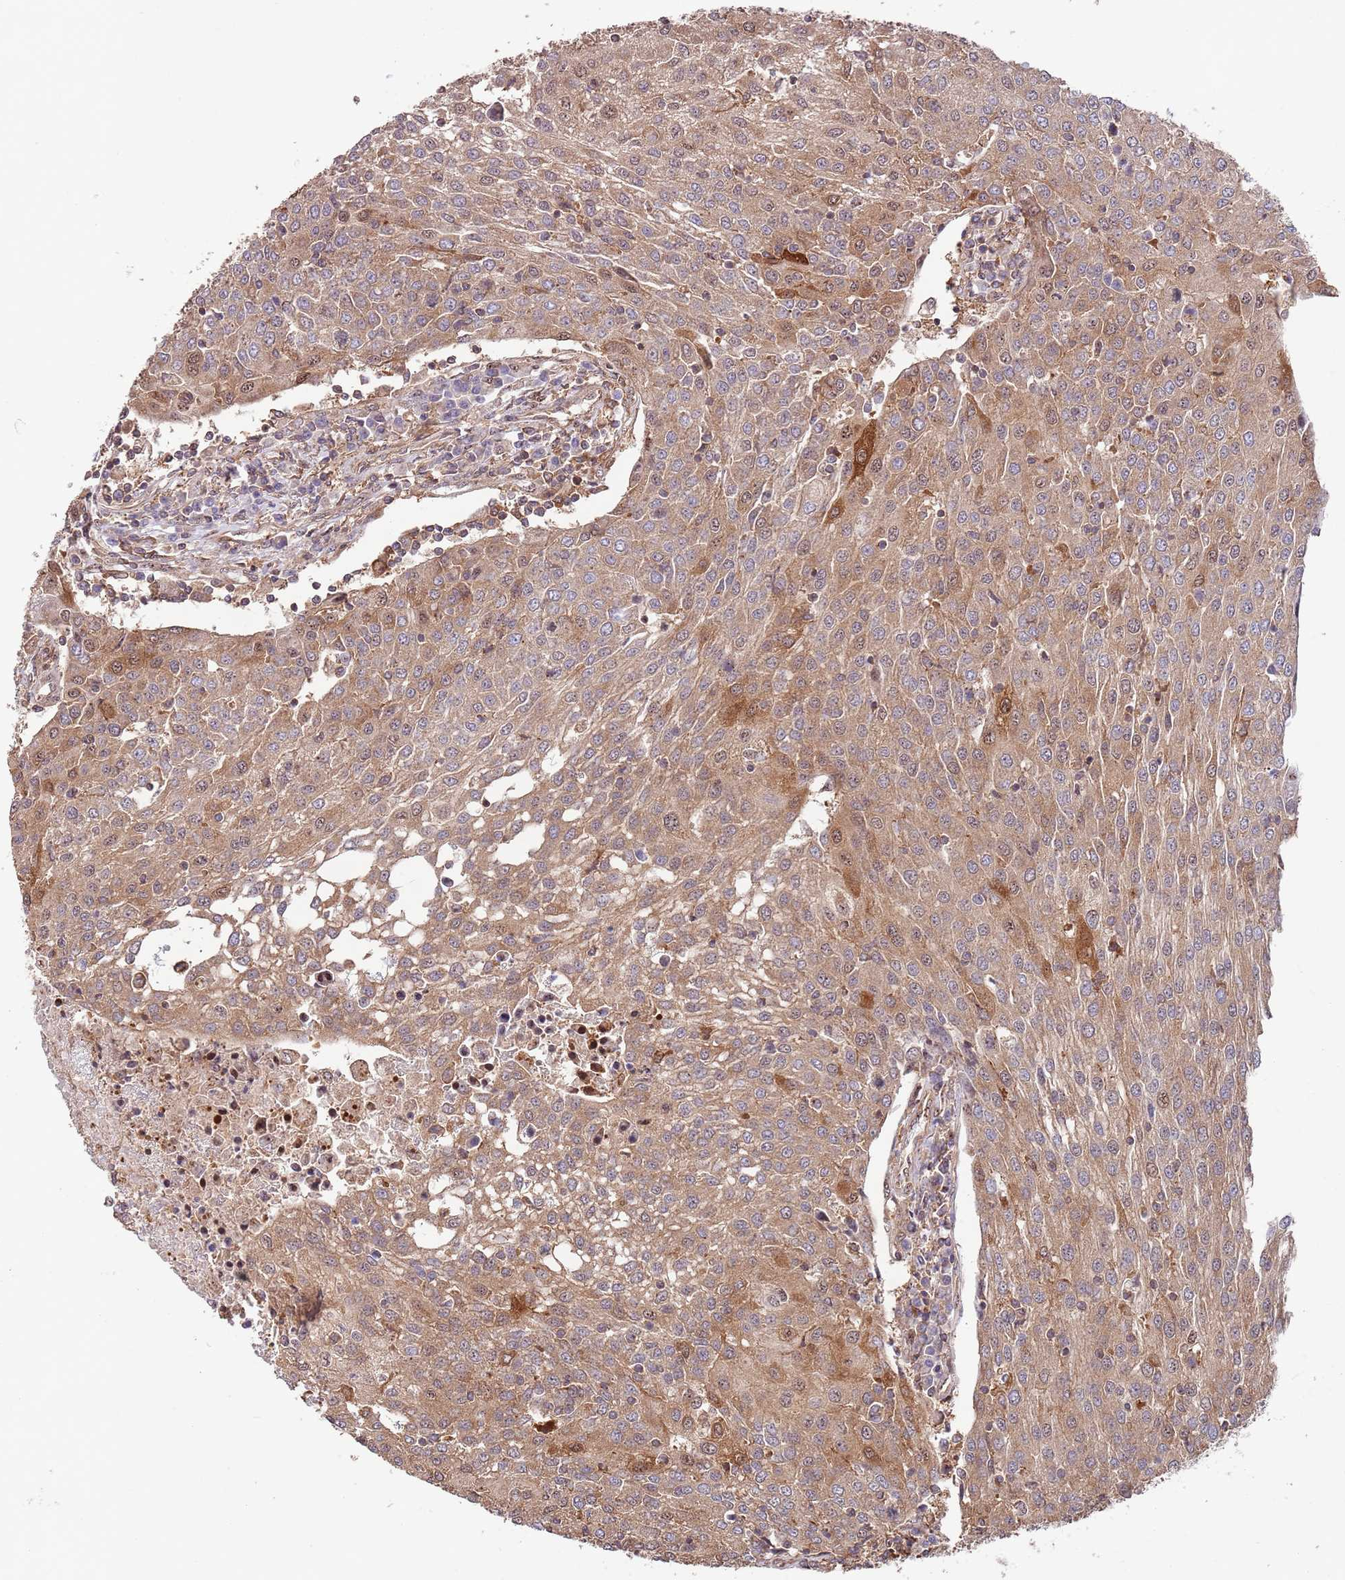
{"staining": {"intensity": "moderate", "quantity": ">75%", "location": "cytoplasmic/membranous"}, "tissue": "urothelial cancer", "cell_type": "Tumor cells", "image_type": "cancer", "snomed": [{"axis": "morphology", "description": "Urothelial carcinoma, High grade"}, {"axis": "topography", "description": "Urinary bladder"}], "caption": "This is an image of IHC staining of high-grade urothelial carcinoma, which shows moderate expression in the cytoplasmic/membranous of tumor cells.", "gene": "RNF19B", "patient": {"sex": "female", "age": 85}}